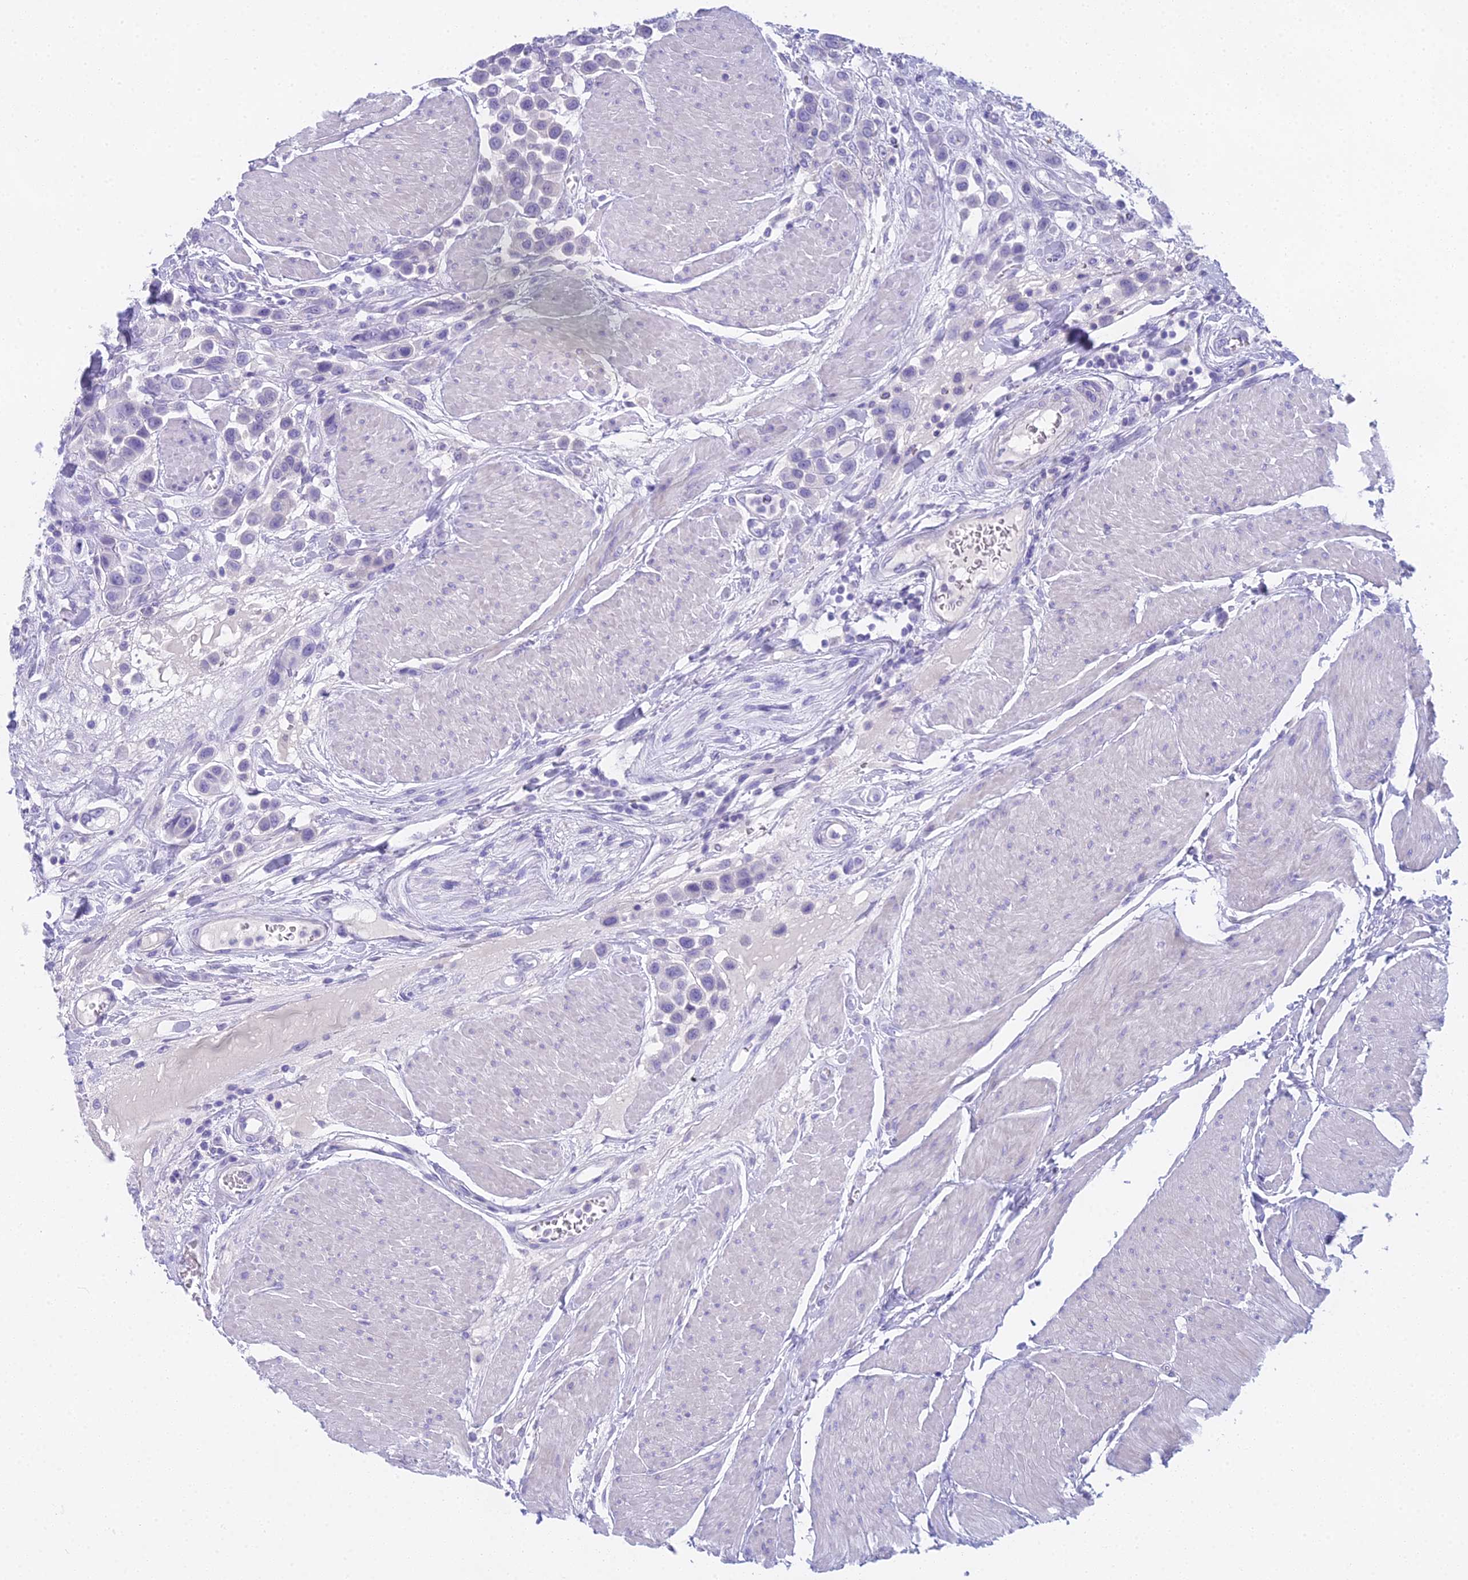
{"staining": {"intensity": "negative", "quantity": "none", "location": "none"}, "tissue": "urothelial cancer", "cell_type": "Tumor cells", "image_type": "cancer", "snomed": [{"axis": "morphology", "description": "Urothelial carcinoma, High grade"}, {"axis": "topography", "description": "Urinary bladder"}], "caption": "IHC of high-grade urothelial carcinoma demonstrates no expression in tumor cells.", "gene": "UNC80", "patient": {"sex": "male", "age": 50}}